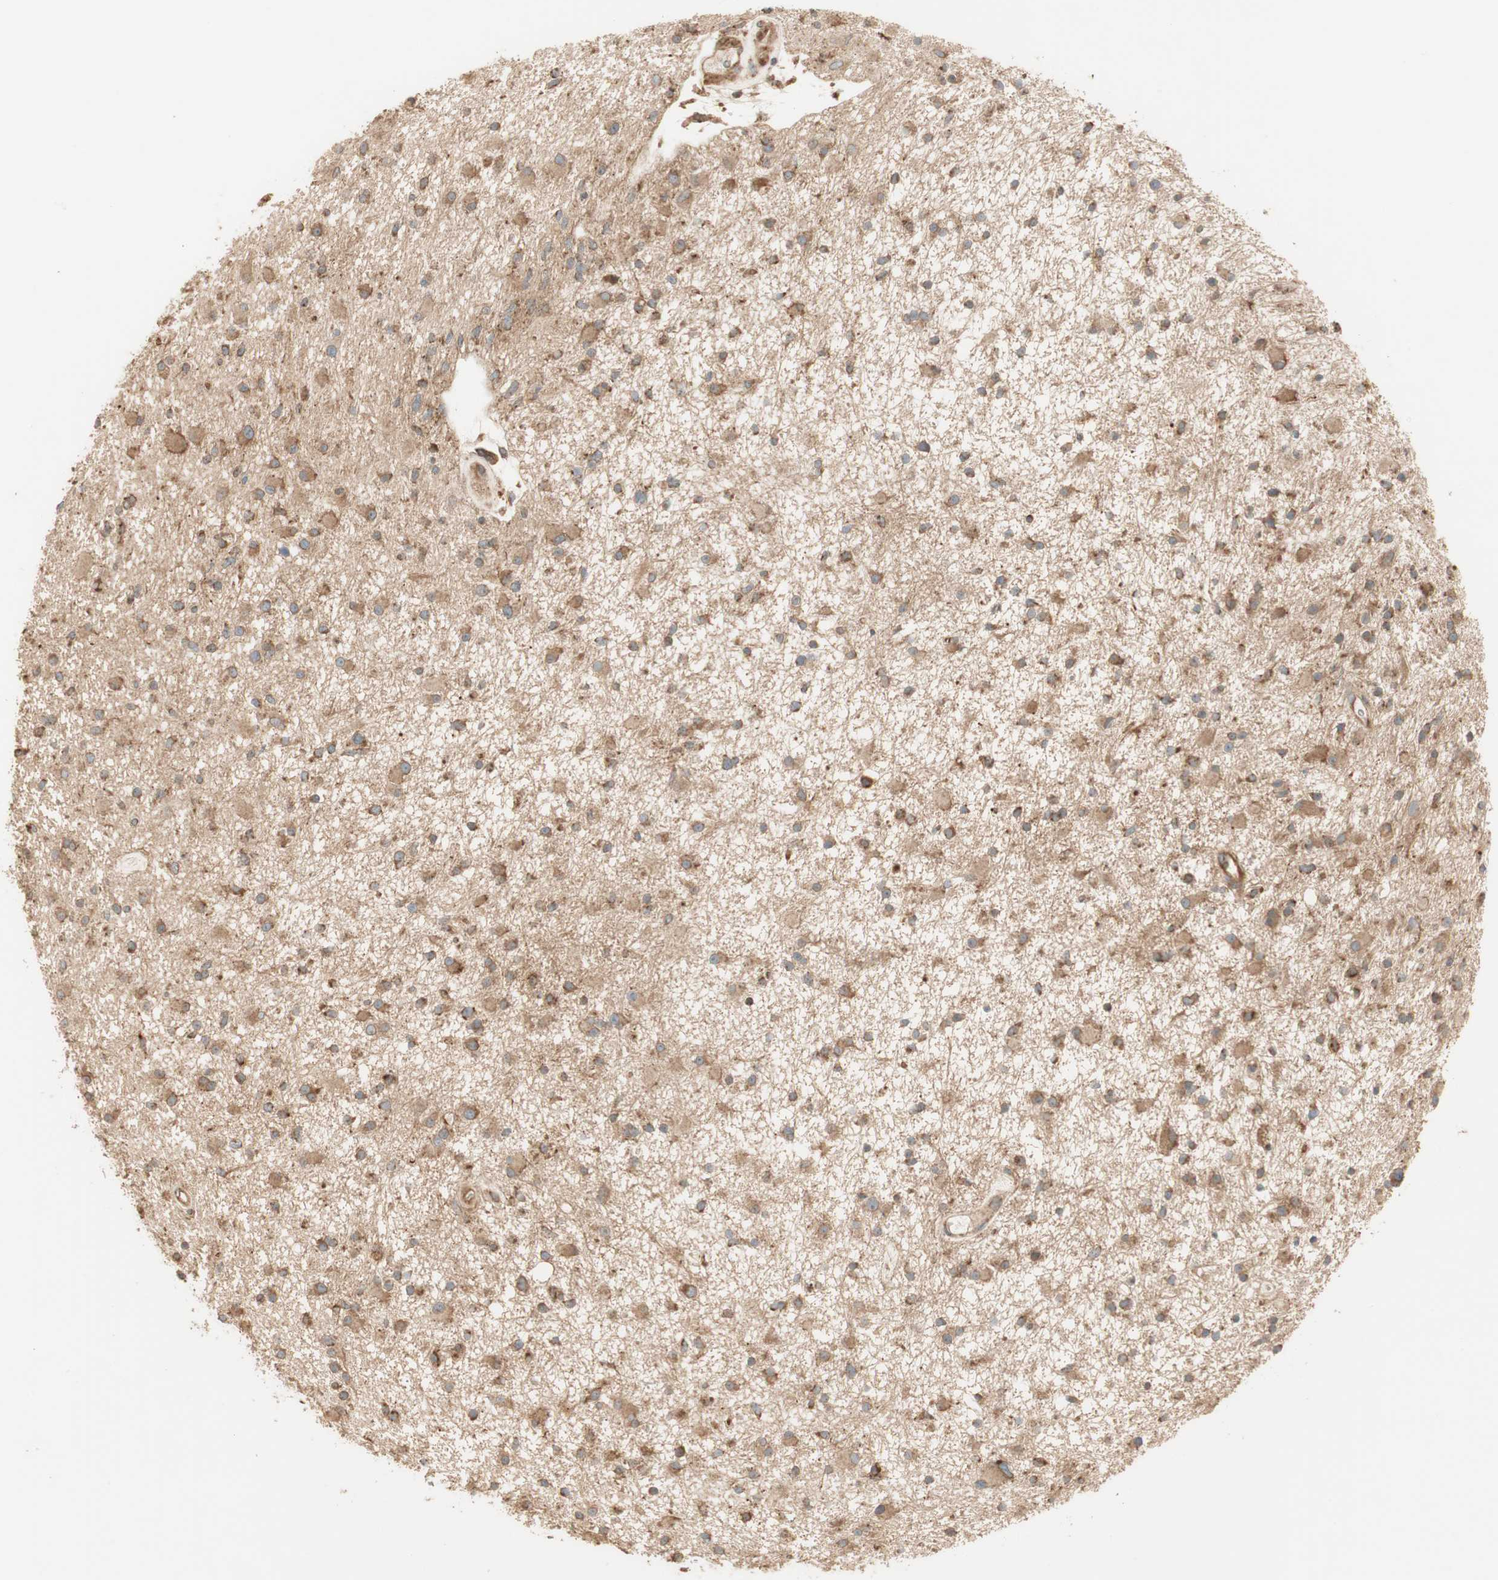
{"staining": {"intensity": "moderate", "quantity": ">75%", "location": "cytoplasmic/membranous"}, "tissue": "glioma", "cell_type": "Tumor cells", "image_type": "cancer", "snomed": [{"axis": "morphology", "description": "Glioma, malignant, High grade"}, {"axis": "topography", "description": "Brain"}], "caption": "Tumor cells display medium levels of moderate cytoplasmic/membranous expression in about >75% of cells in human glioma. Using DAB (brown) and hematoxylin (blue) stains, captured at high magnification using brightfield microscopy.", "gene": "CTTNBP2NL", "patient": {"sex": "male", "age": 33}}